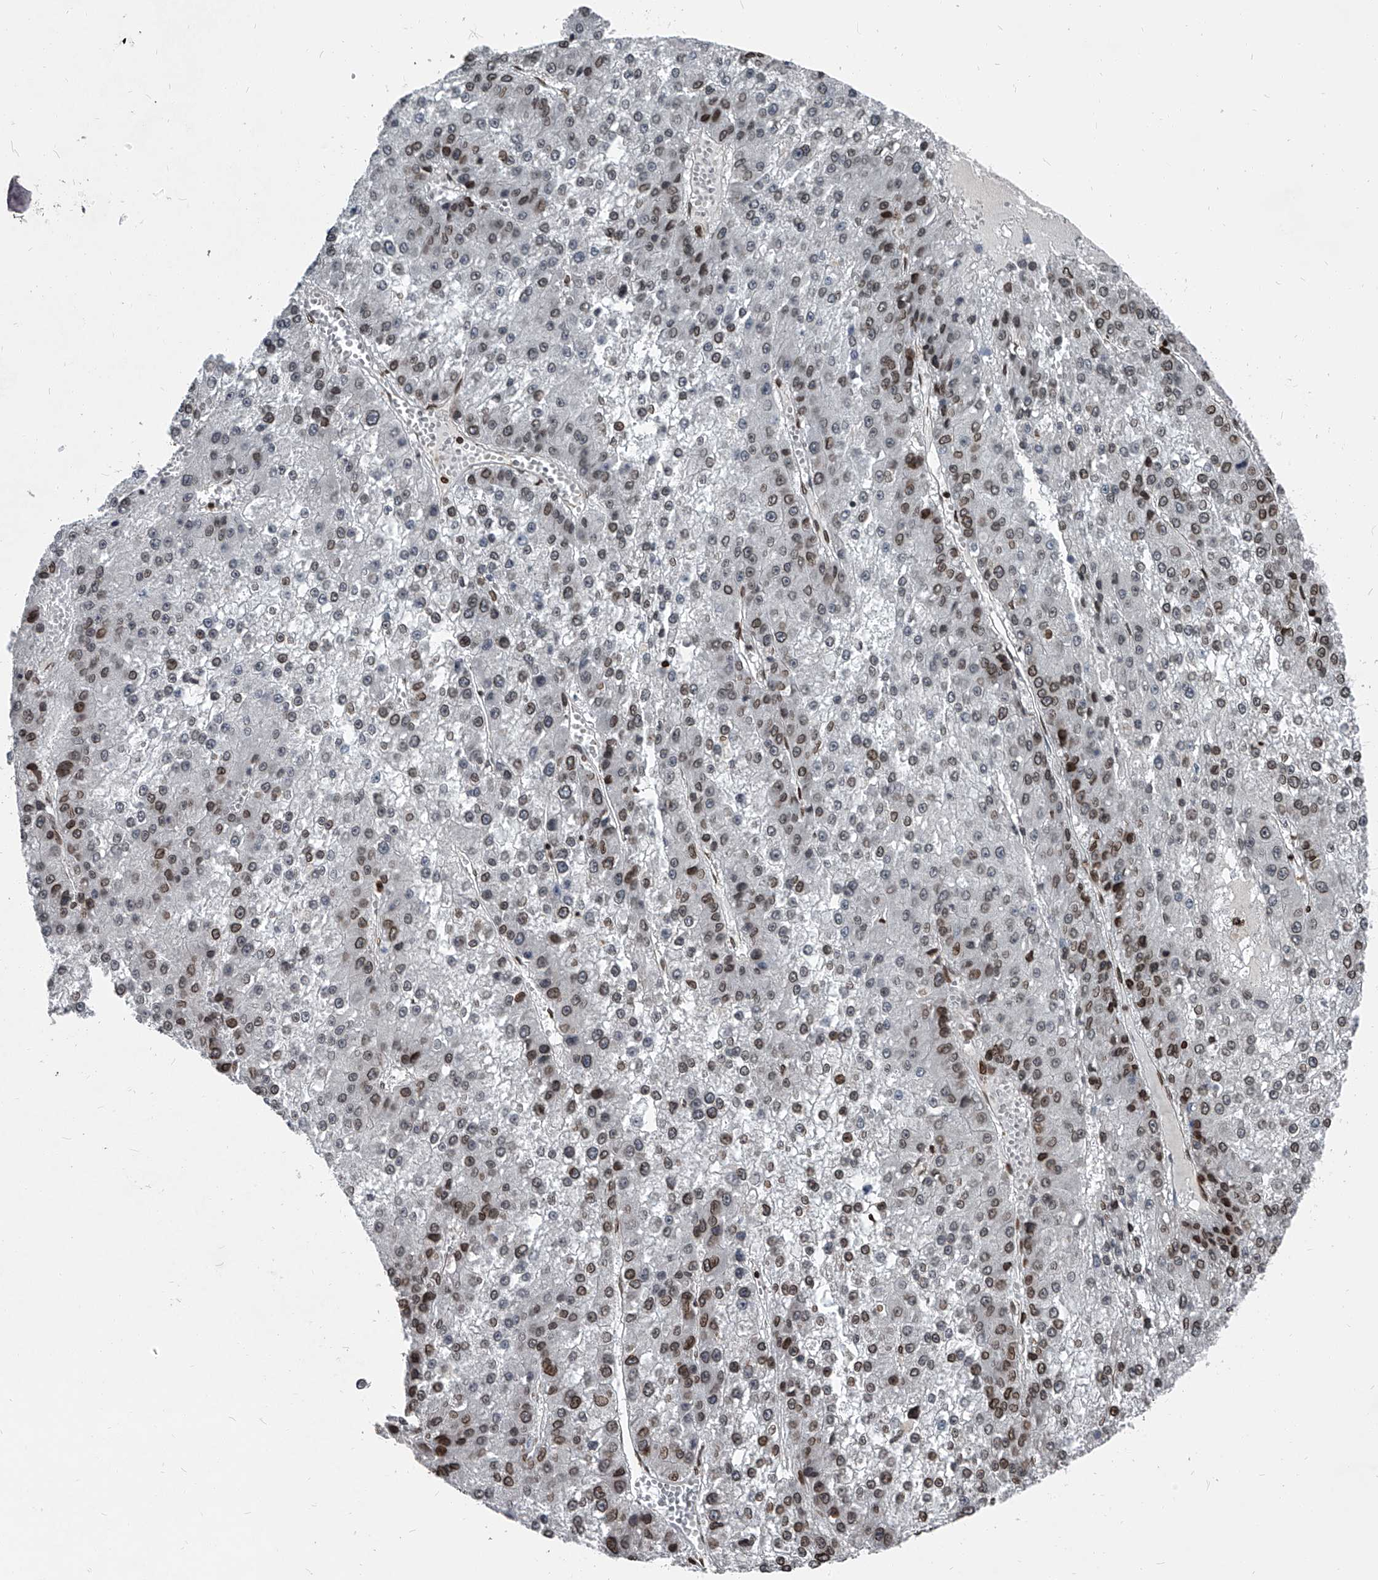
{"staining": {"intensity": "moderate", "quantity": "25%-75%", "location": "cytoplasmic/membranous,nuclear"}, "tissue": "liver cancer", "cell_type": "Tumor cells", "image_type": "cancer", "snomed": [{"axis": "morphology", "description": "Carcinoma, Hepatocellular, NOS"}, {"axis": "topography", "description": "Liver"}], "caption": "Protein staining reveals moderate cytoplasmic/membranous and nuclear staining in about 25%-75% of tumor cells in liver hepatocellular carcinoma.", "gene": "PHF20", "patient": {"sex": "female", "age": 73}}